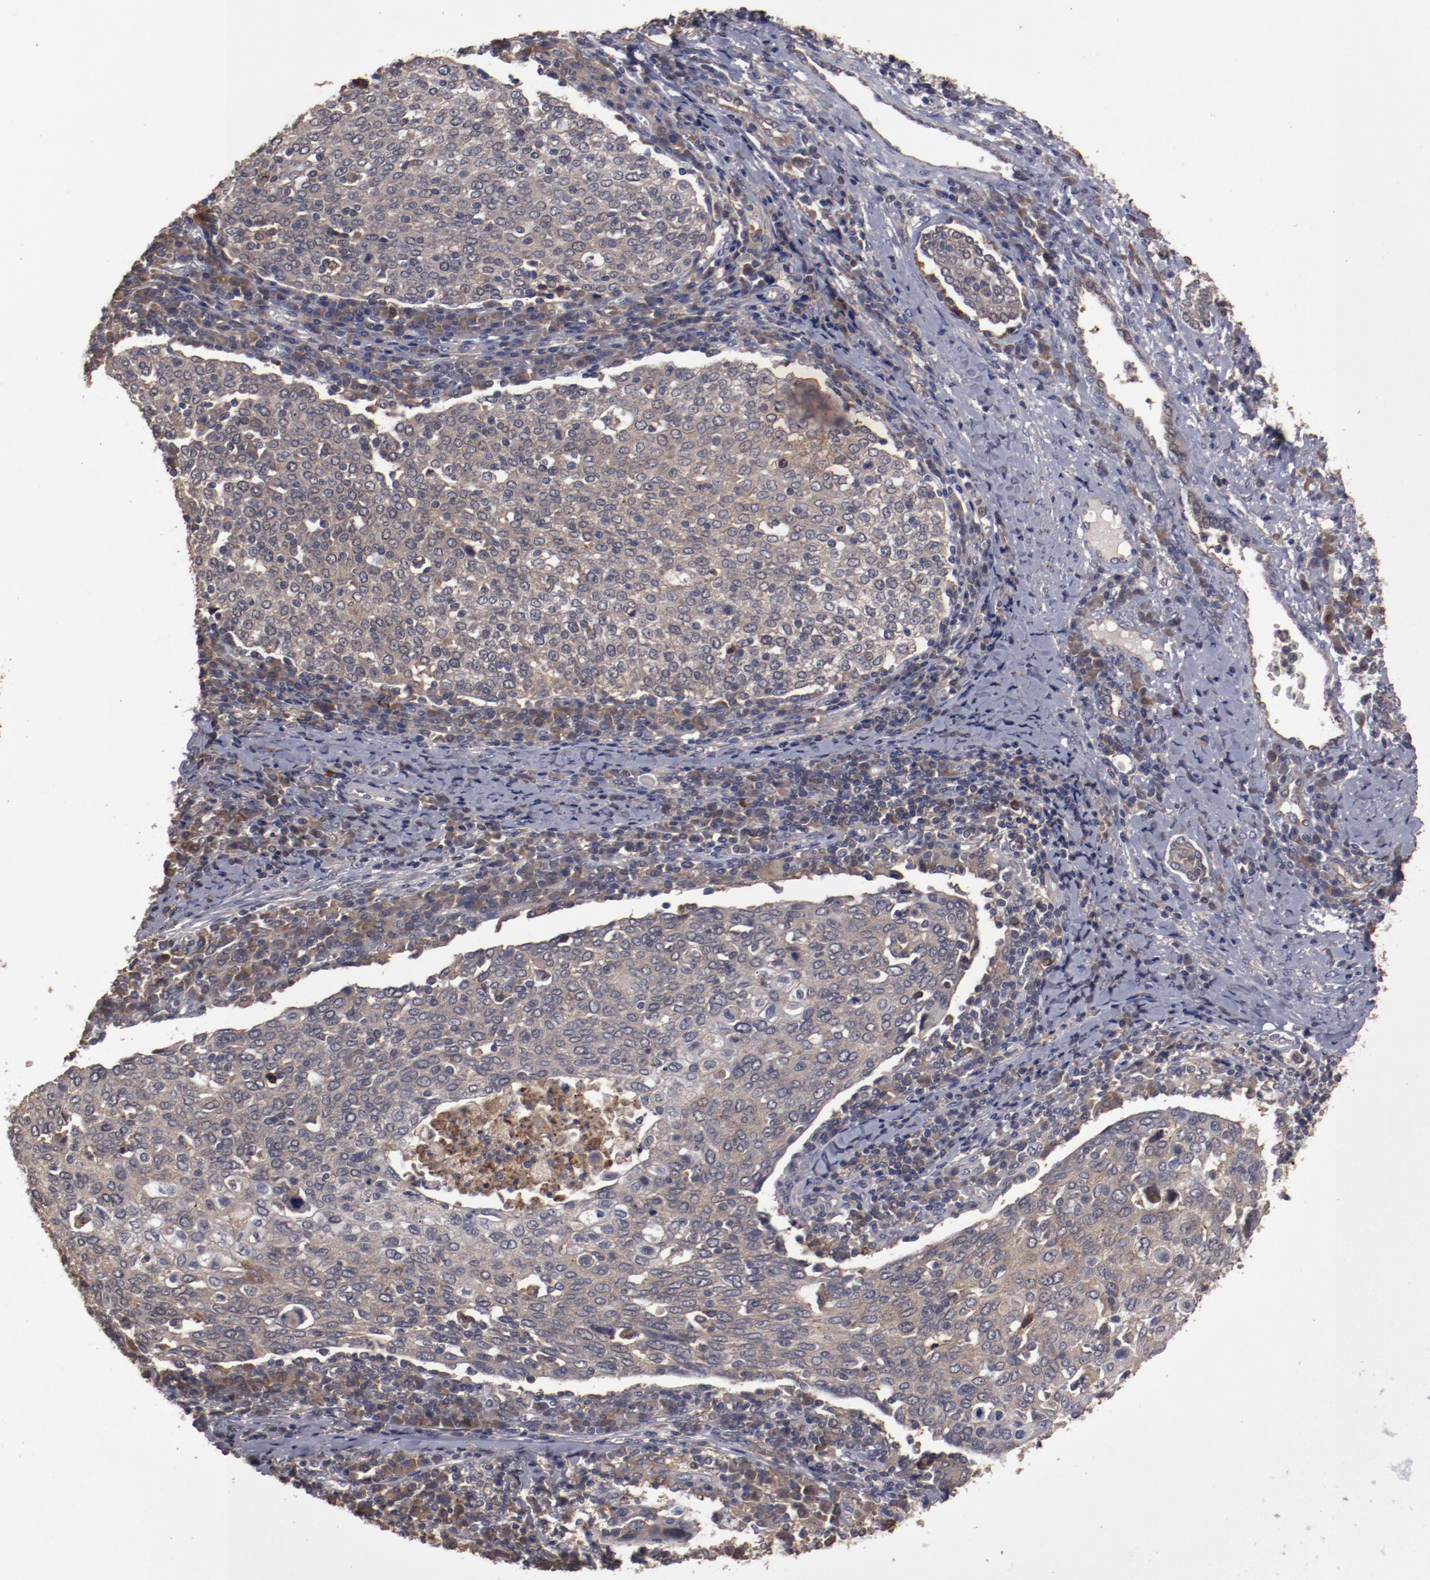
{"staining": {"intensity": "weak", "quantity": "<25%", "location": "cytoplasmic/membranous"}, "tissue": "cervical cancer", "cell_type": "Tumor cells", "image_type": "cancer", "snomed": [{"axis": "morphology", "description": "Squamous cell carcinoma, NOS"}, {"axis": "topography", "description": "Cervix"}], "caption": "Cervical squamous cell carcinoma was stained to show a protein in brown. There is no significant staining in tumor cells.", "gene": "LRRC75B", "patient": {"sex": "female", "age": 40}}